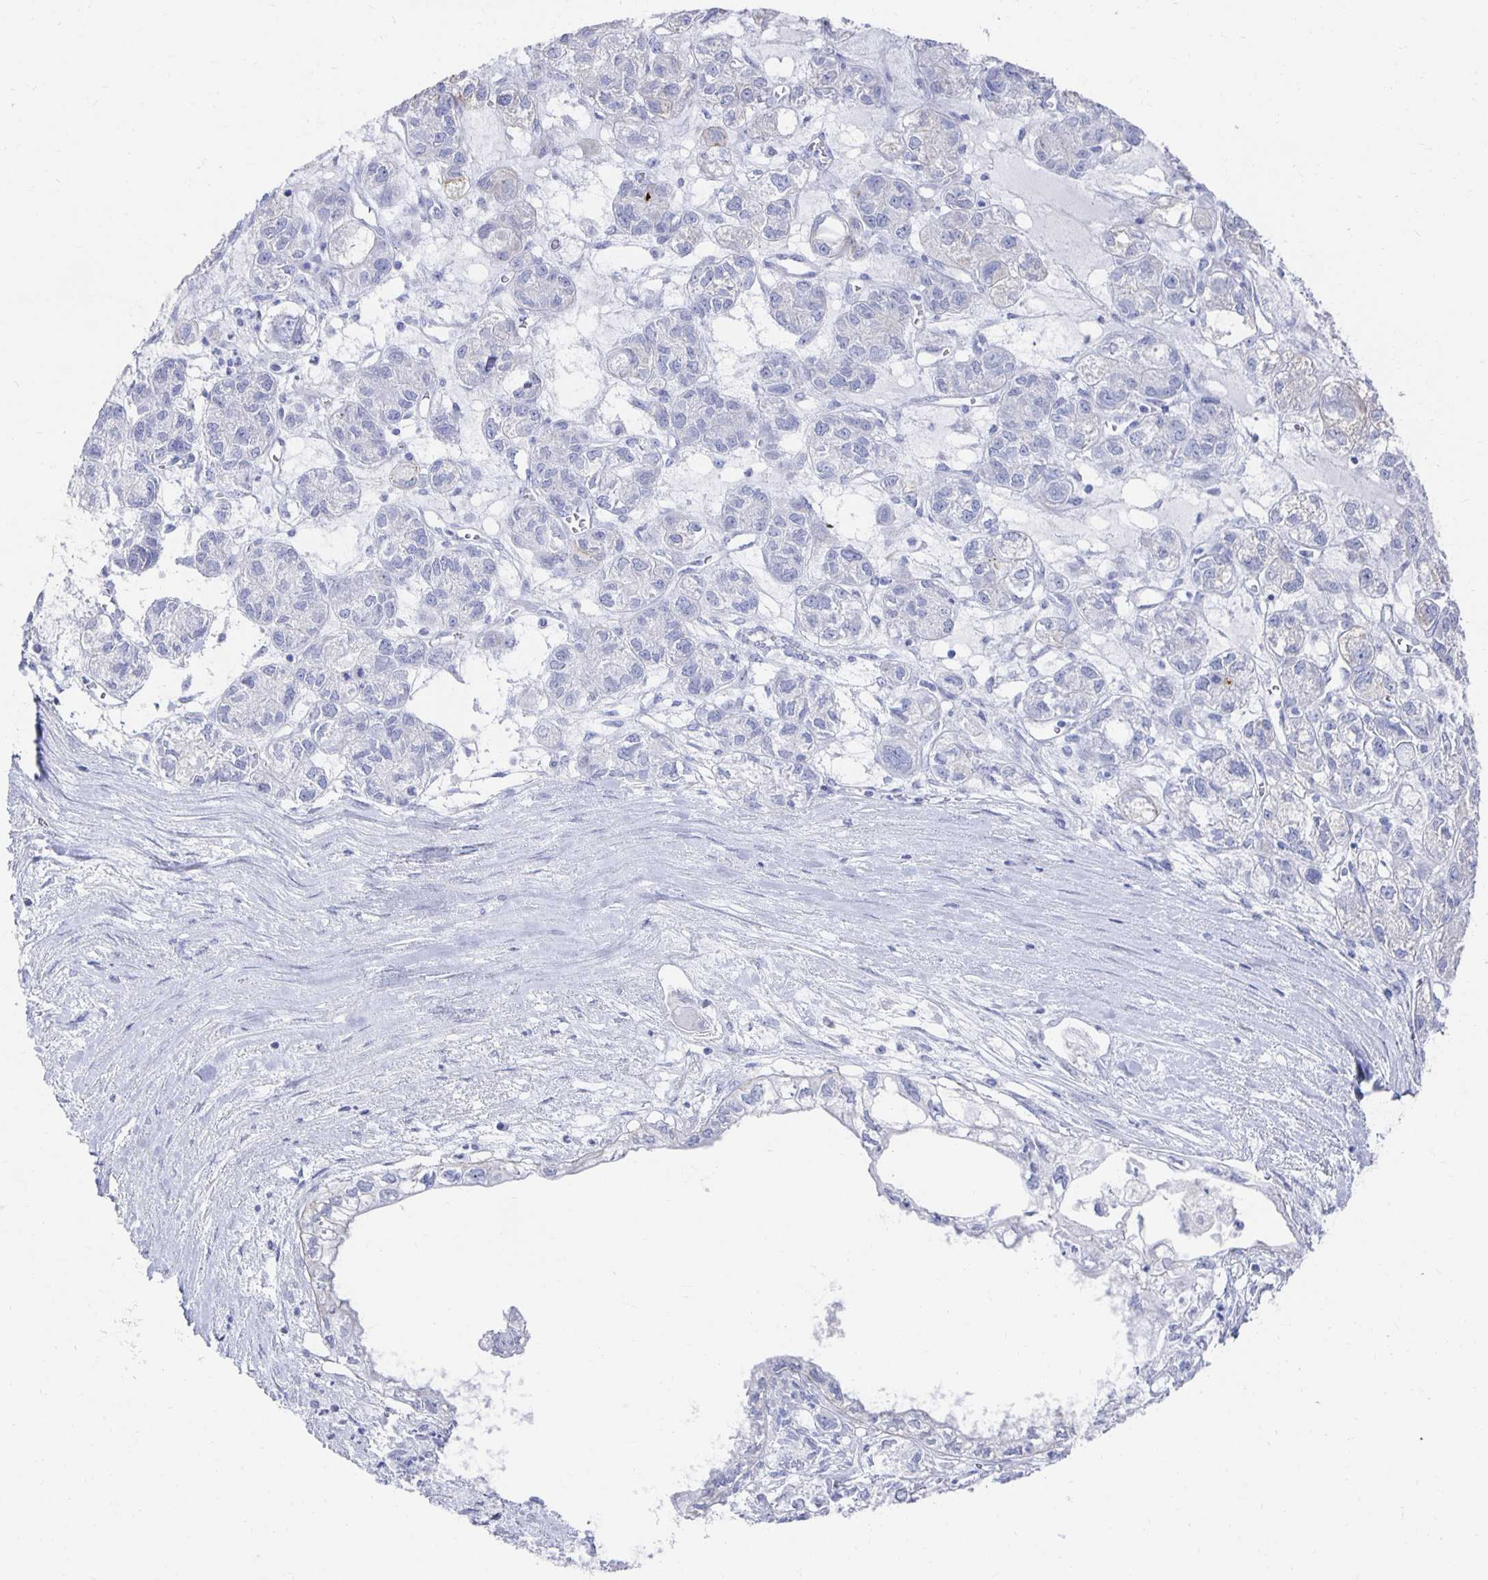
{"staining": {"intensity": "negative", "quantity": "none", "location": "none"}, "tissue": "ovarian cancer", "cell_type": "Tumor cells", "image_type": "cancer", "snomed": [{"axis": "morphology", "description": "Carcinoma, endometroid"}, {"axis": "topography", "description": "Ovary"}], "caption": "Ovarian cancer was stained to show a protein in brown. There is no significant expression in tumor cells. (DAB (3,3'-diaminobenzidine) immunohistochemistry (IHC), high magnification).", "gene": "PRDM7", "patient": {"sex": "female", "age": 64}}